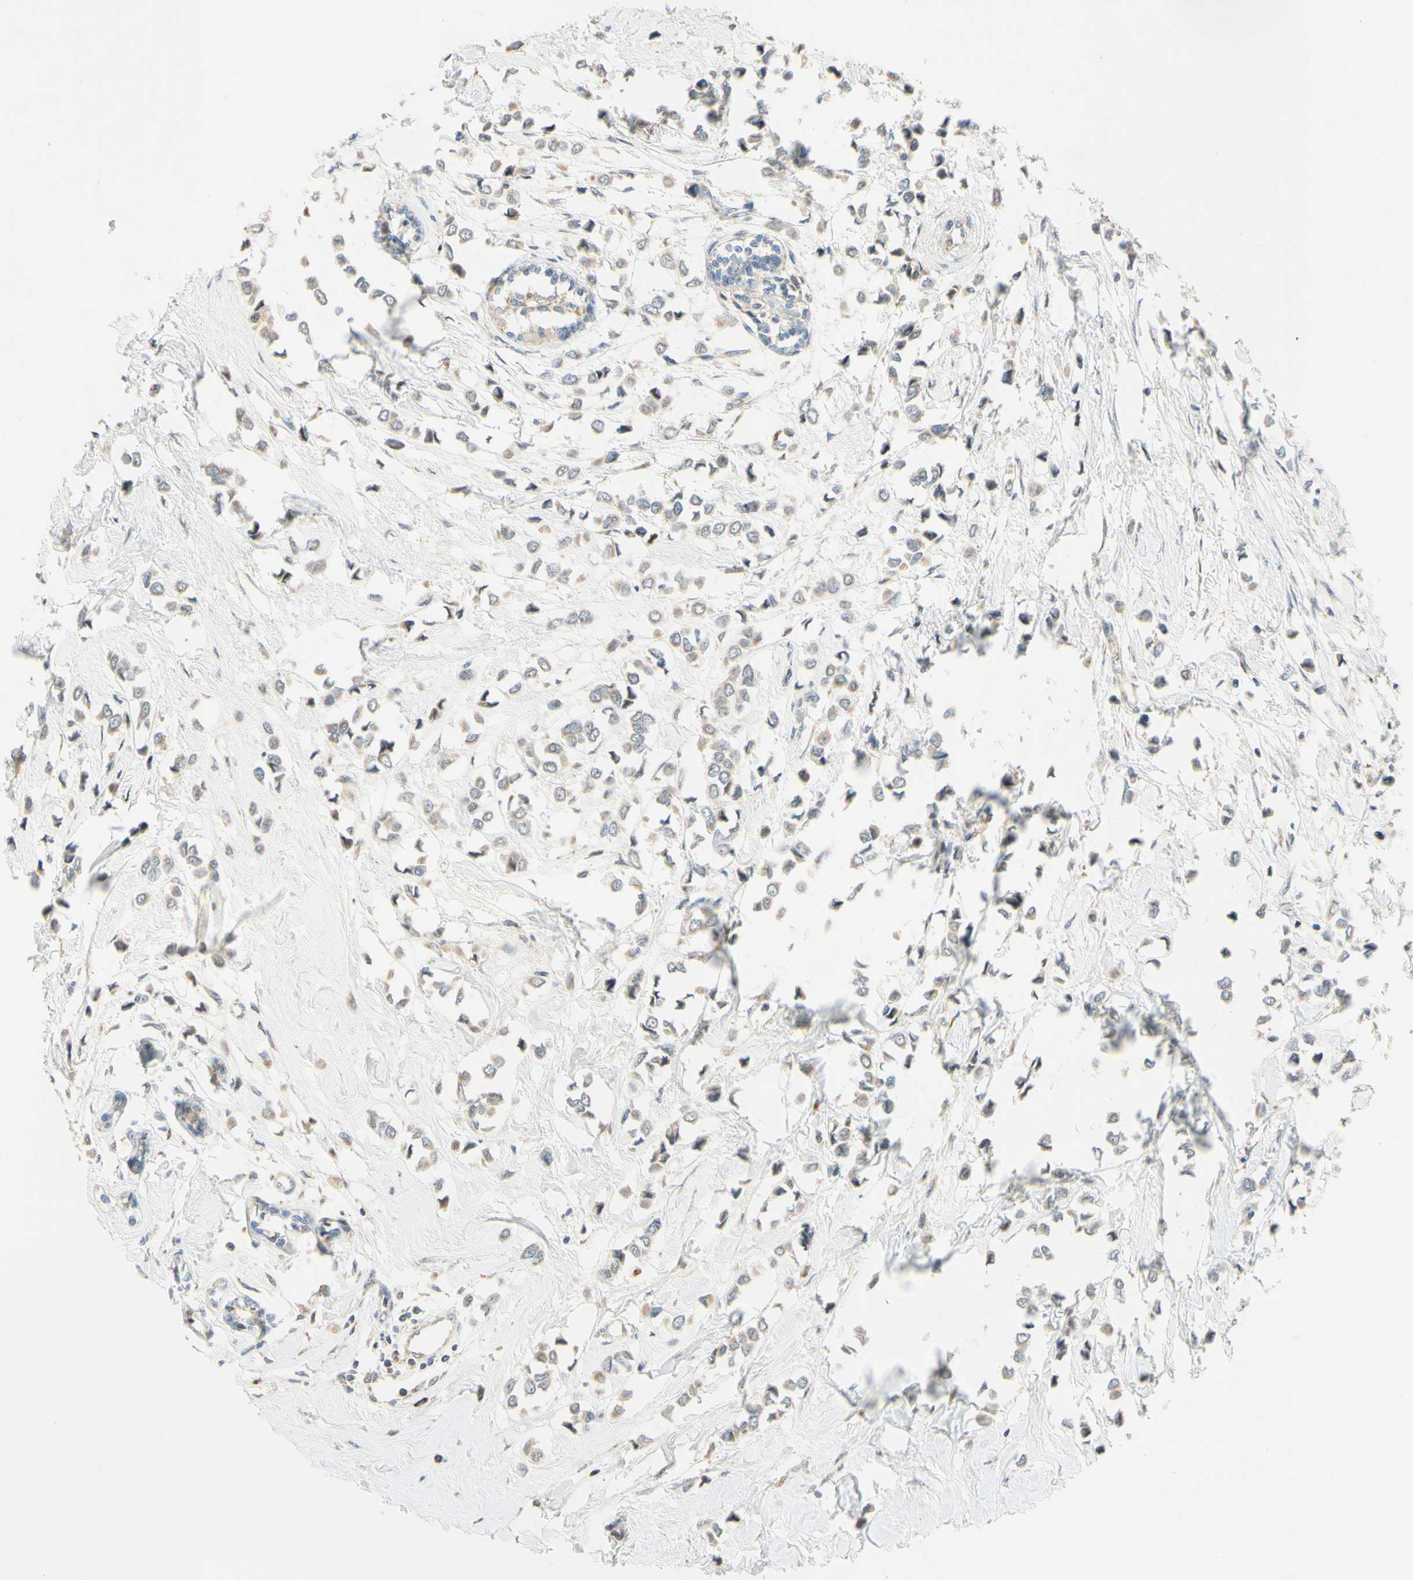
{"staining": {"intensity": "weak", "quantity": ">75%", "location": "cytoplasmic/membranous"}, "tissue": "breast cancer", "cell_type": "Tumor cells", "image_type": "cancer", "snomed": [{"axis": "morphology", "description": "Lobular carcinoma"}, {"axis": "topography", "description": "Breast"}], "caption": "Weak cytoplasmic/membranous positivity is identified in approximately >75% of tumor cells in breast cancer.", "gene": "GATA1", "patient": {"sex": "female", "age": 51}}